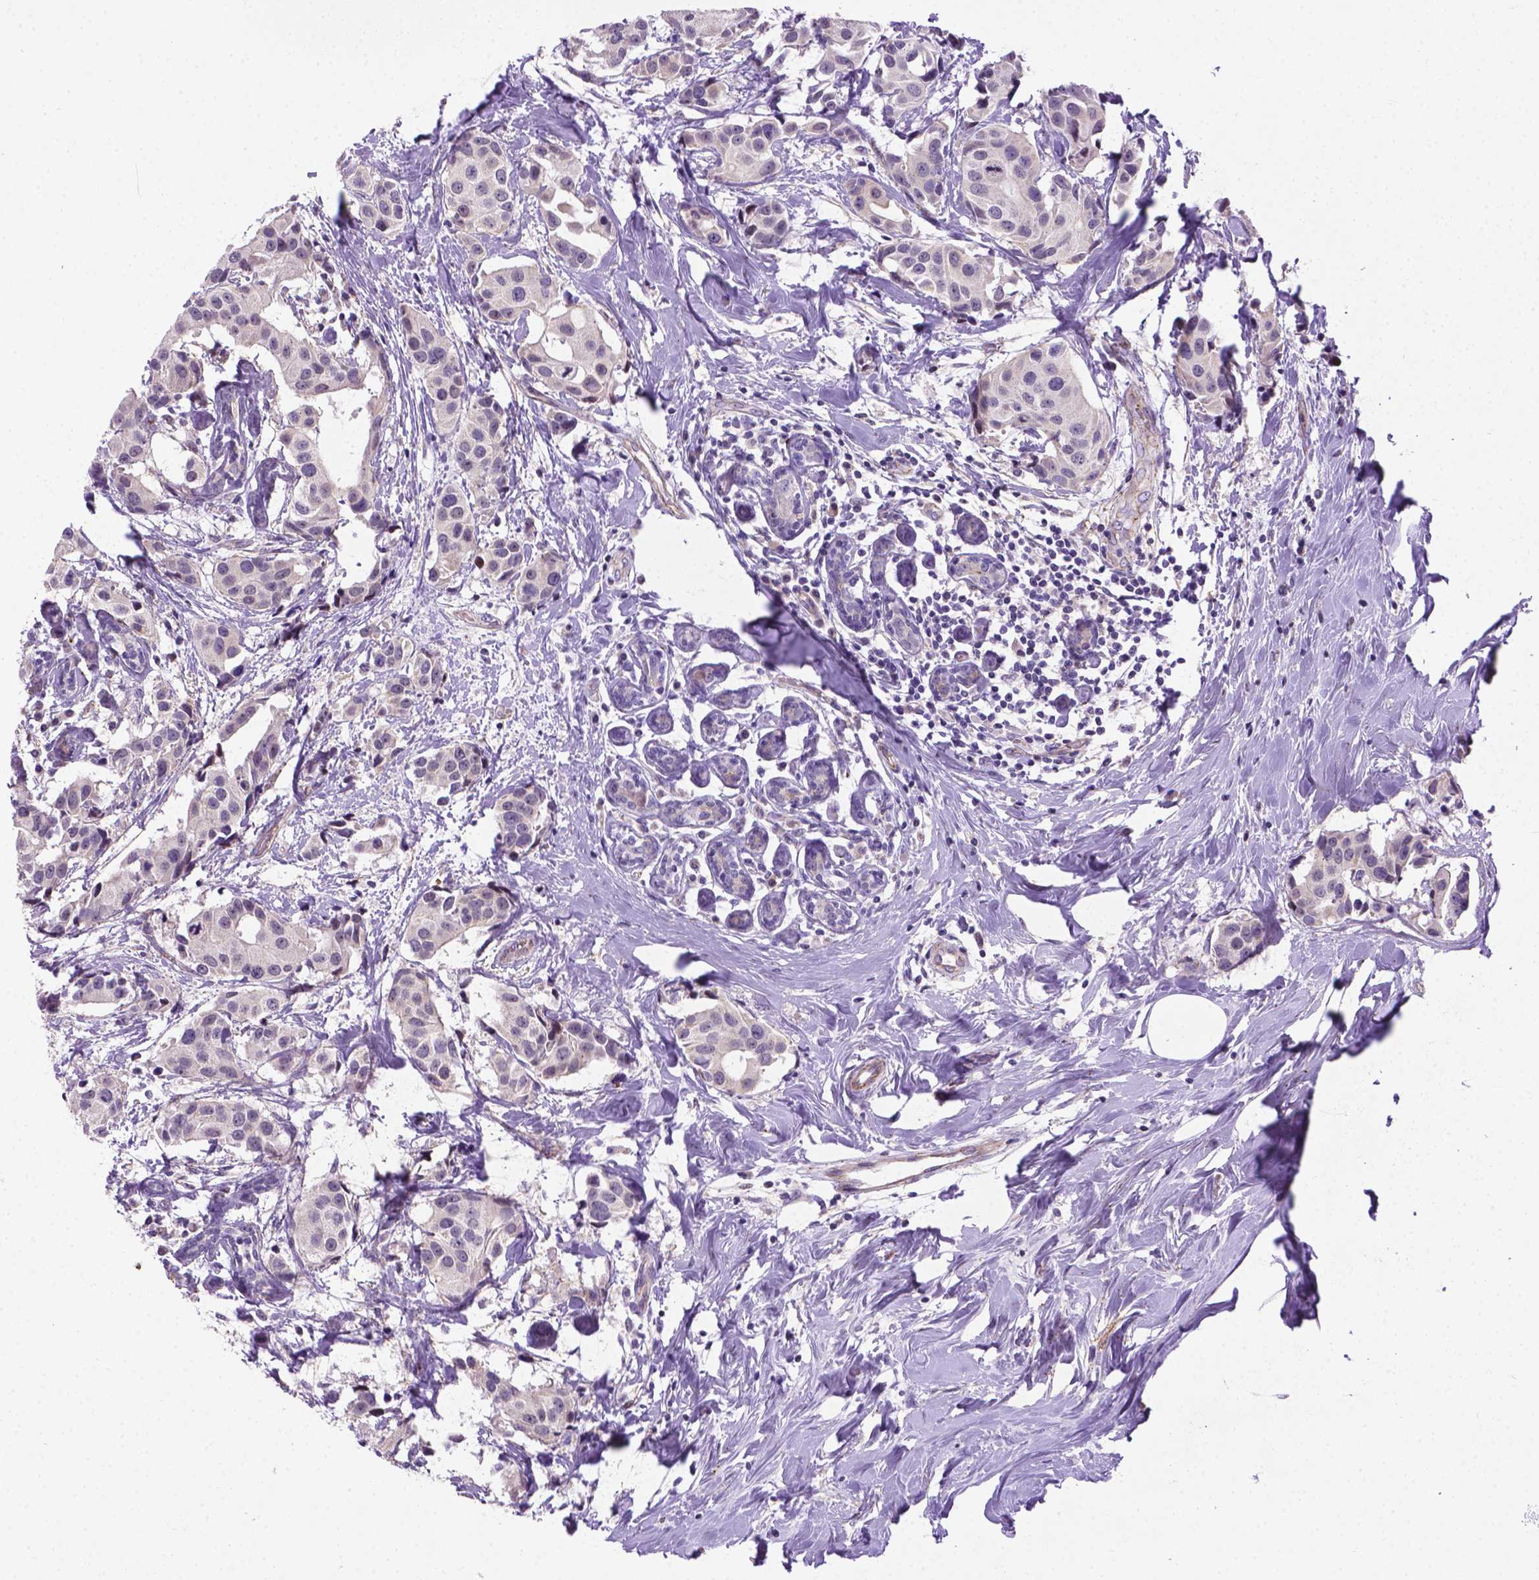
{"staining": {"intensity": "negative", "quantity": "none", "location": "none"}, "tissue": "breast cancer", "cell_type": "Tumor cells", "image_type": "cancer", "snomed": [{"axis": "morphology", "description": "Normal tissue, NOS"}, {"axis": "morphology", "description": "Duct carcinoma"}, {"axis": "topography", "description": "Breast"}], "caption": "Tumor cells are negative for protein expression in human breast cancer.", "gene": "CCER2", "patient": {"sex": "female", "age": 39}}